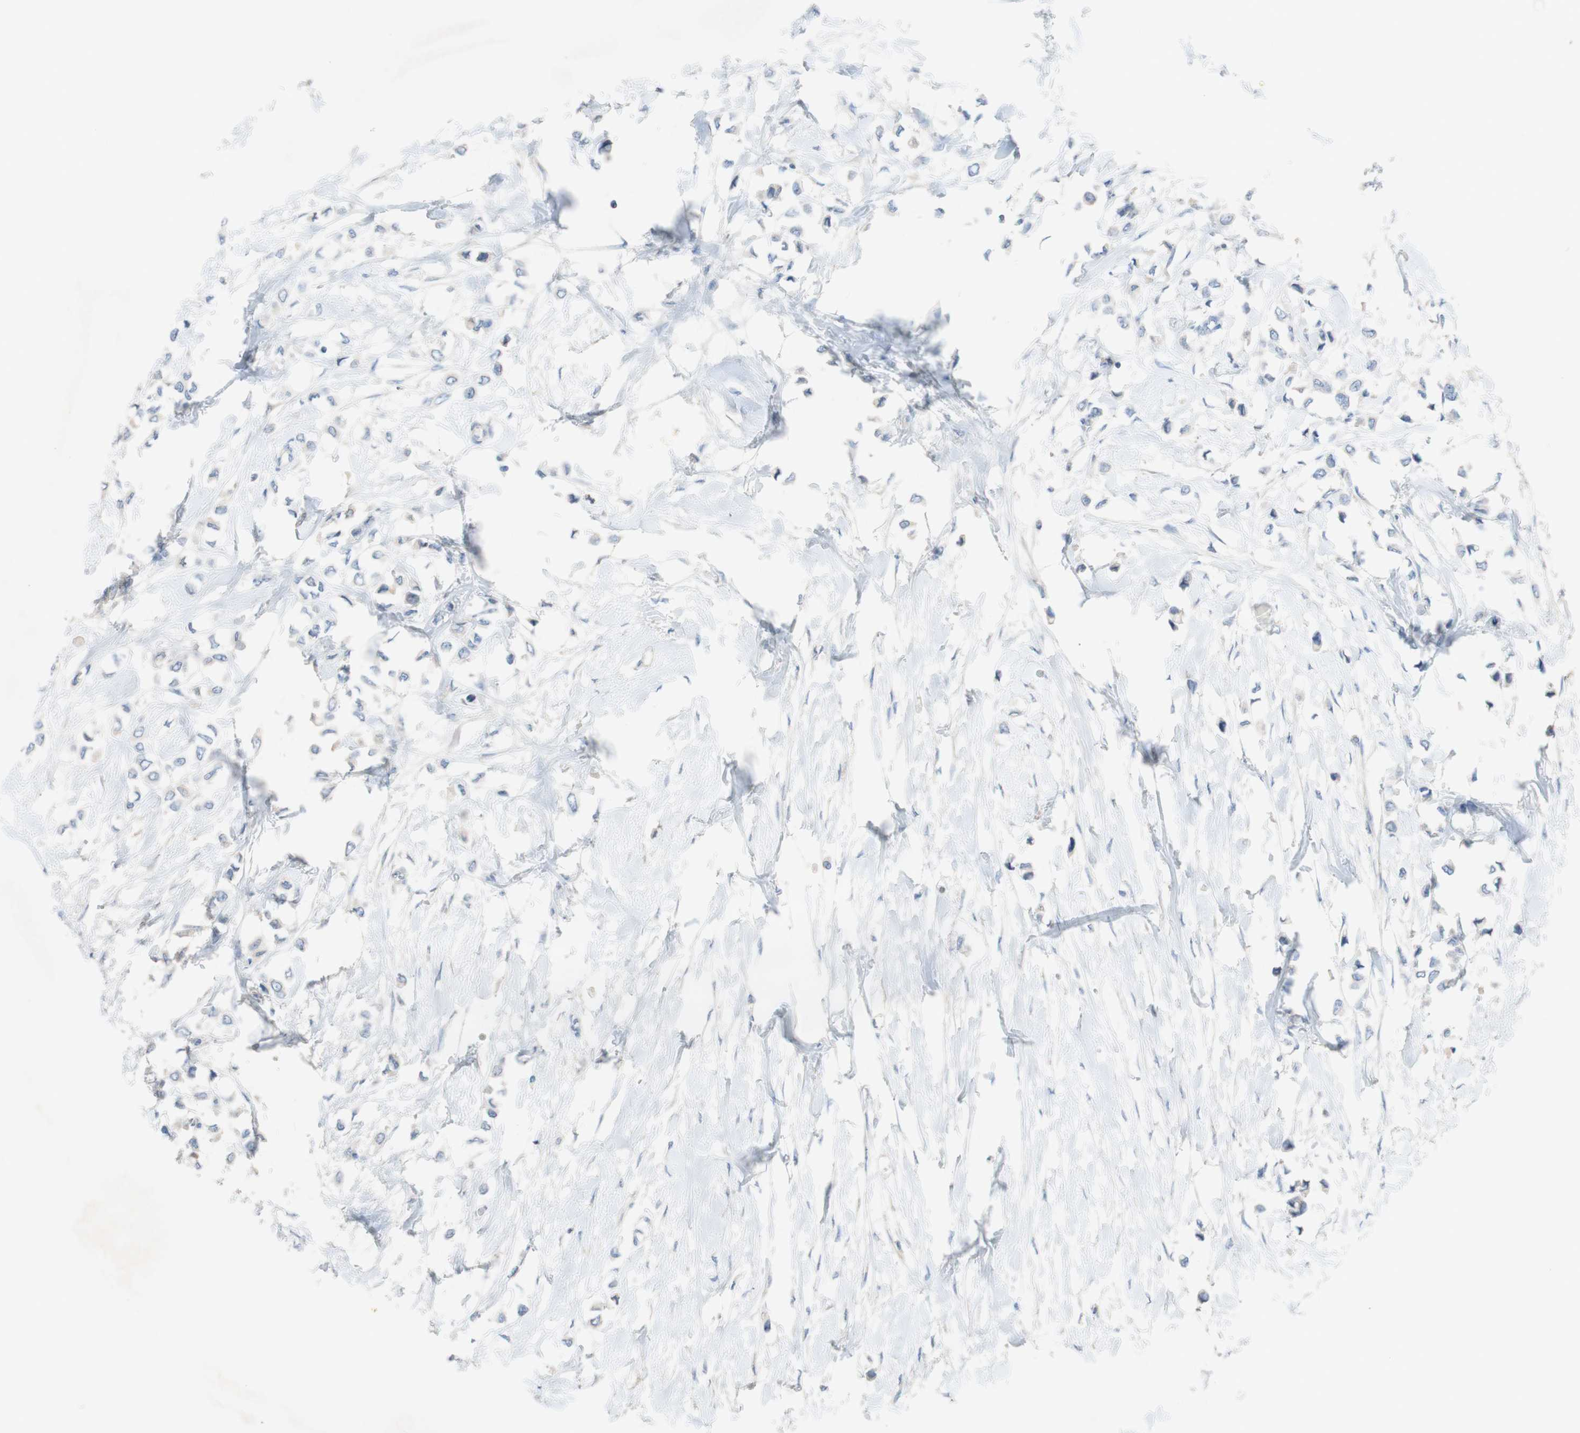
{"staining": {"intensity": "negative", "quantity": "none", "location": "none"}, "tissue": "breast cancer", "cell_type": "Tumor cells", "image_type": "cancer", "snomed": [{"axis": "morphology", "description": "Lobular carcinoma"}, {"axis": "topography", "description": "Breast"}], "caption": "This histopathology image is of lobular carcinoma (breast) stained with immunohistochemistry to label a protein in brown with the nuclei are counter-stained blue. There is no expression in tumor cells.", "gene": "PACSIN1", "patient": {"sex": "female", "age": 51}}